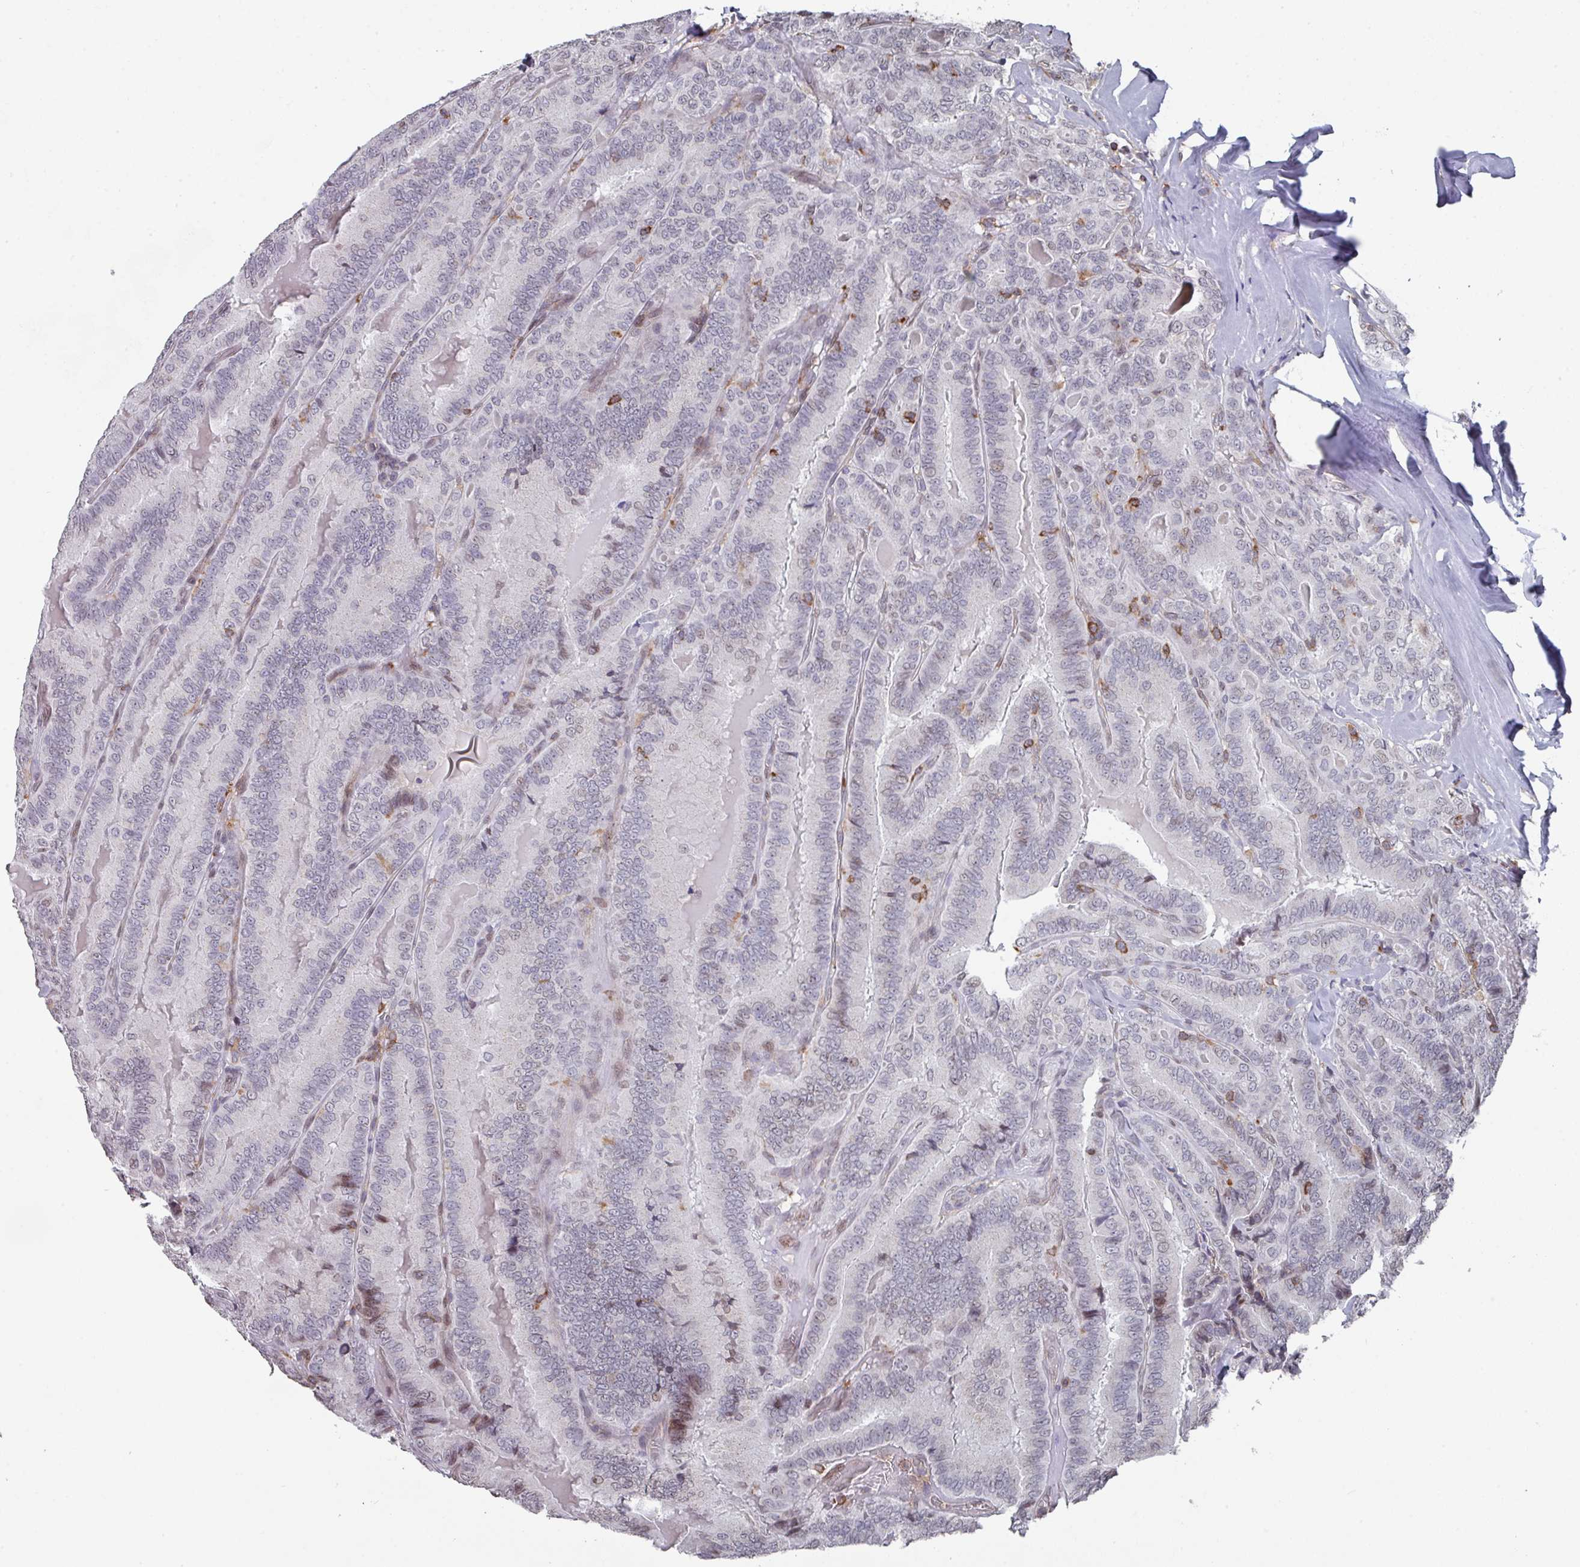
{"staining": {"intensity": "weak", "quantity": "<25%", "location": "nuclear"}, "tissue": "thyroid cancer", "cell_type": "Tumor cells", "image_type": "cancer", "snomed": [{"axis": "morphology", "description": "Papillary adenocarcinoma, NOS"}, {"axis": "topography", "description": "Thyroid gland"}], "caption": "Protein analysis of papillary adenocarcinoma (thyroid) reveals no significant positivity in tumor cells.", "gene": "RASAL3", "patient": {"sex": "male", "age": 61}}